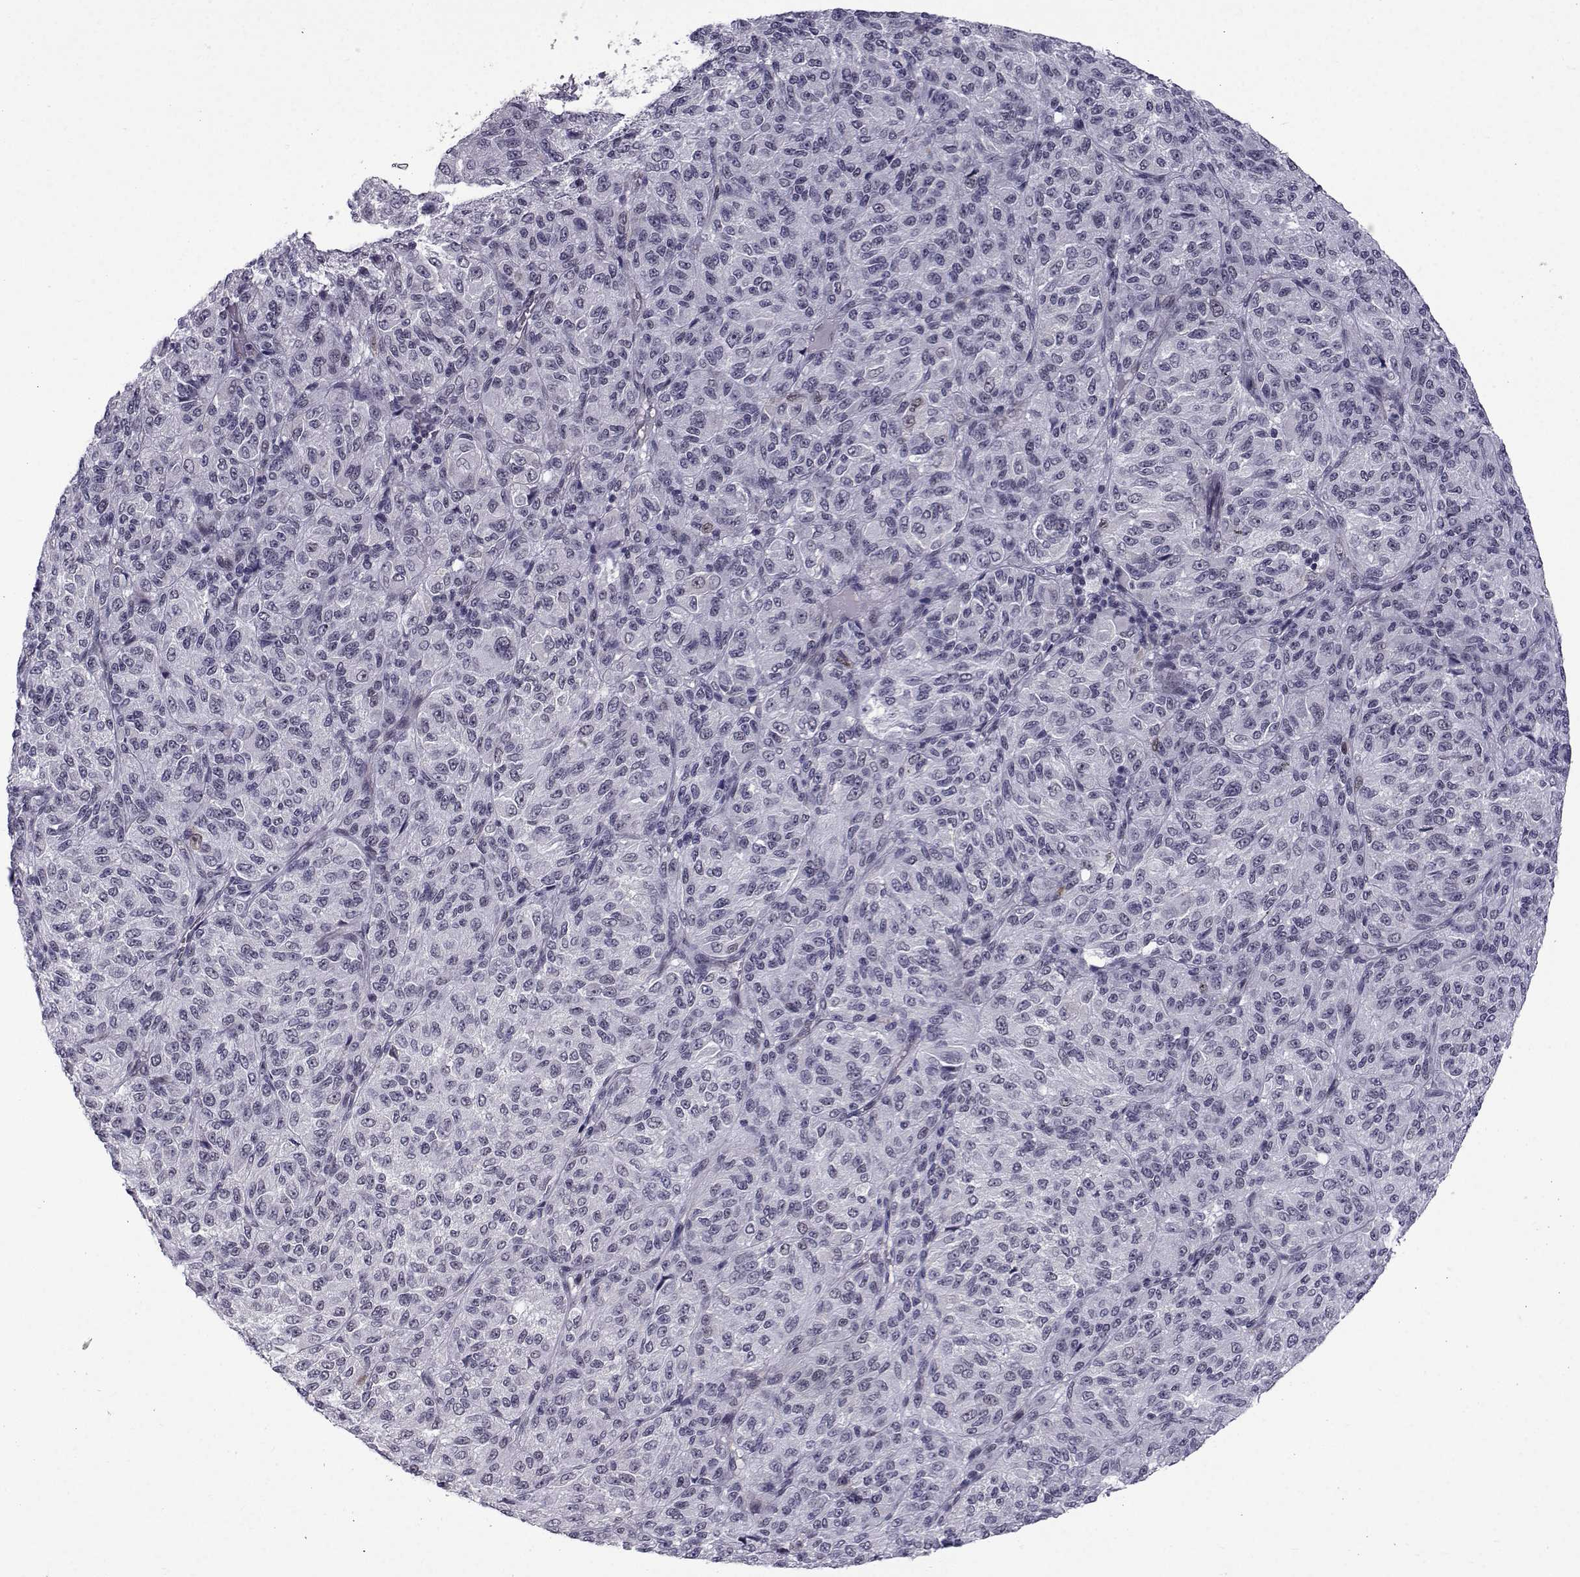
{"staining": {"intensity": "weak", "quantity": "<25%", "location": "nuclear"}, "tissue": "melanoma", "cell_type": "Tumor cells", "image_type": "cancer", "snomed": [{"axis": "morphology", "description": "Malignant melanoma, Metastatic site"}, {"axis": "topography", "description": "Brain"}], "caption": "This photomicrograph is of melanoma stained with immunohistochemistry to label a protein in brown with the nuclei are counter-stained blue. There is no expression in tumor cells. Brightfield microscopy of immunohistochemistry stained with DAB (3,3'-diaminobenzidine) (brown) and hematoxylin (blue), captured at high magnification.", "gene": "RBM24", "patient": {"sex": "female", "age": 56}}